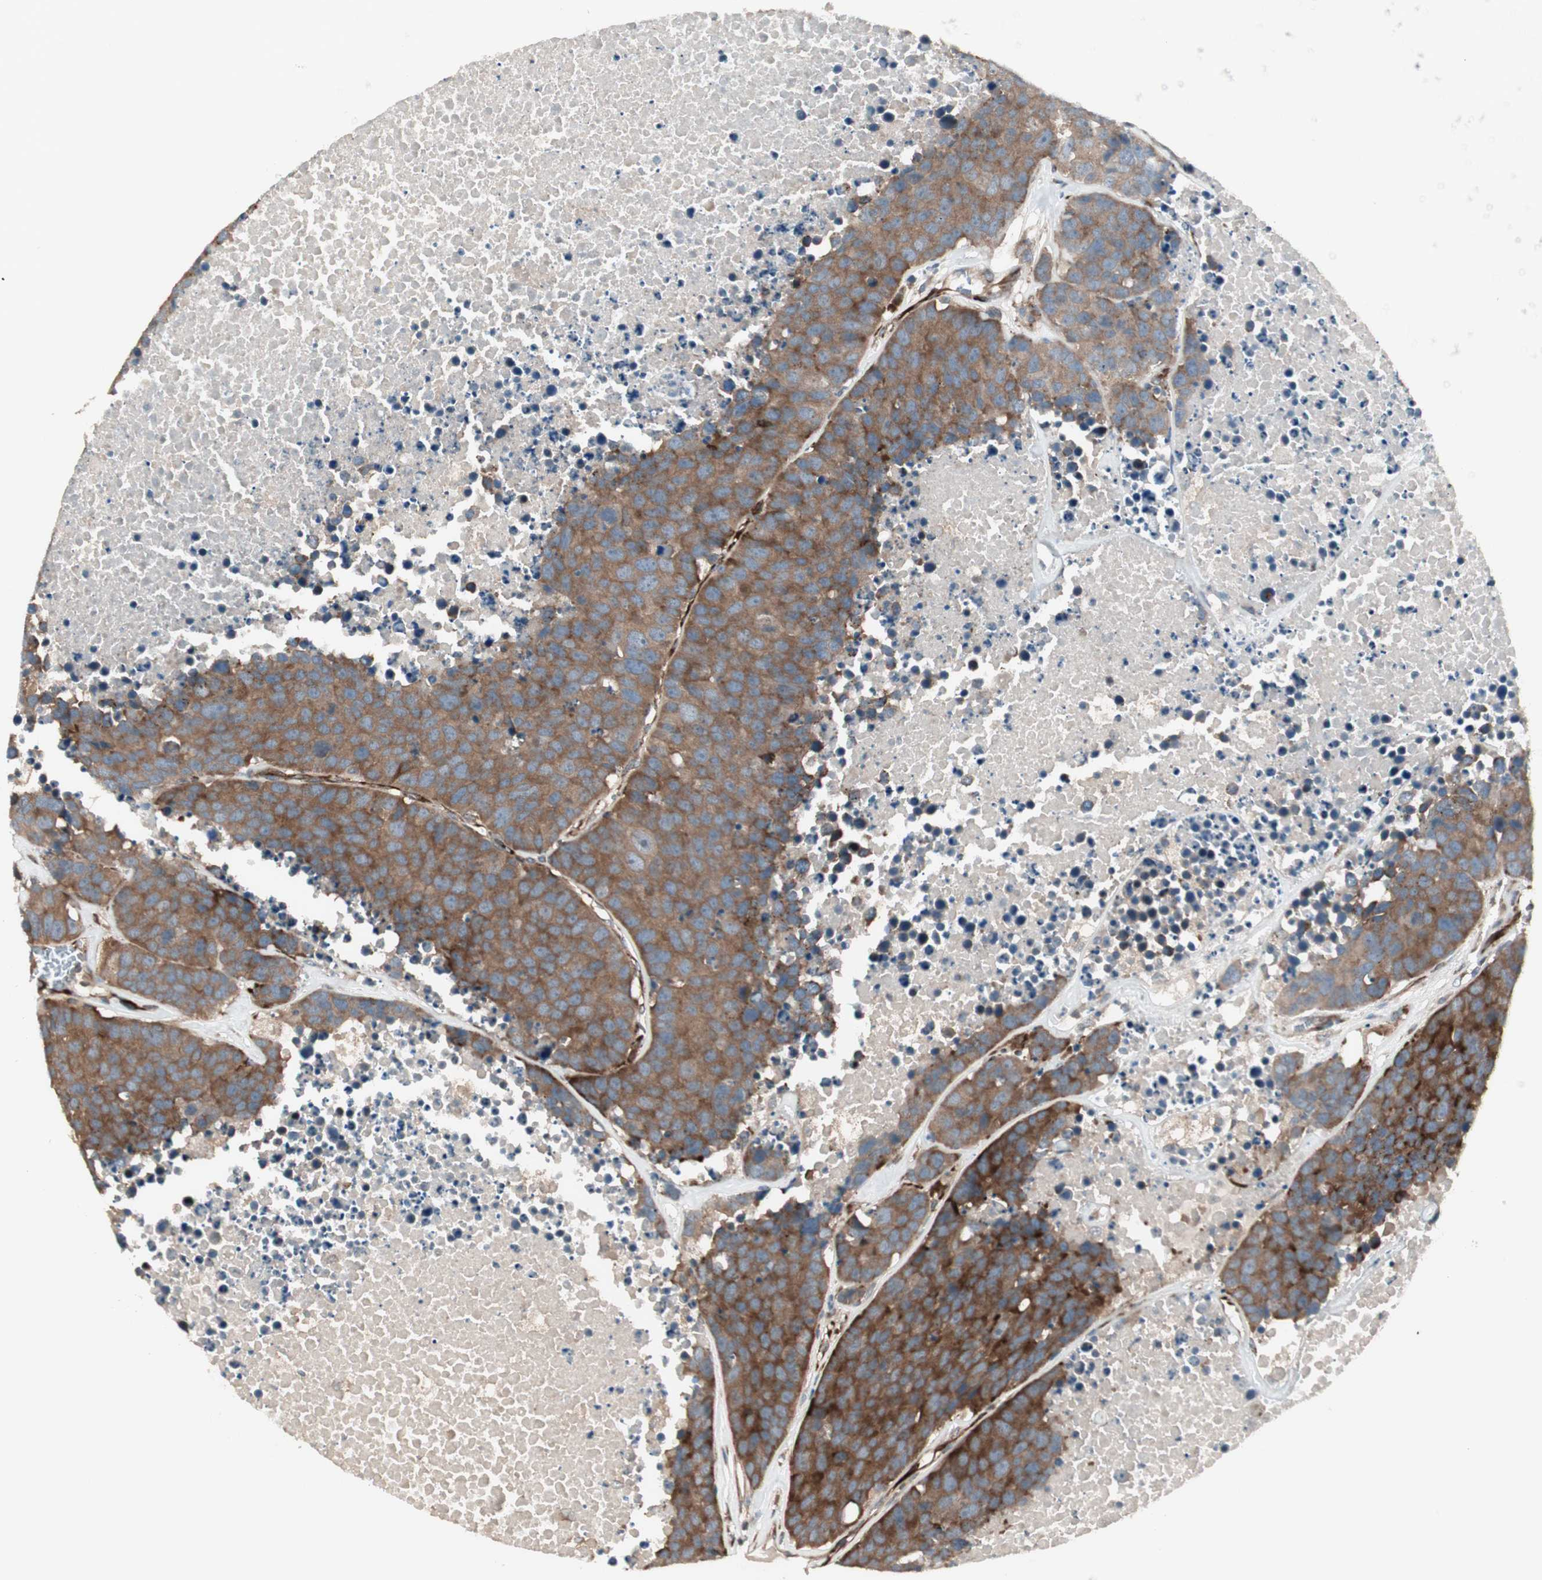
{"staining": {"intensity": "strong", "quantity": ">75%", "location": "cytoplasmic/membranous"}, "tissue": "carcinoid", "cell_type": "Tumor cells", "image_type": "cancer", "snomed": [{"axis": "morphology", "description": "Carcinoid, malignant, NOS"}, {"axis": "topography", "description": "Lung"}], "caption": "Human carcinoid (malignant) stained for a protein (brown) shows strong cytoplasmic/membranous positive expression in approximately >75% of tumor cells.", "gene": "PPP2R5E", "patient": {"sex": "male", "age": 60}}